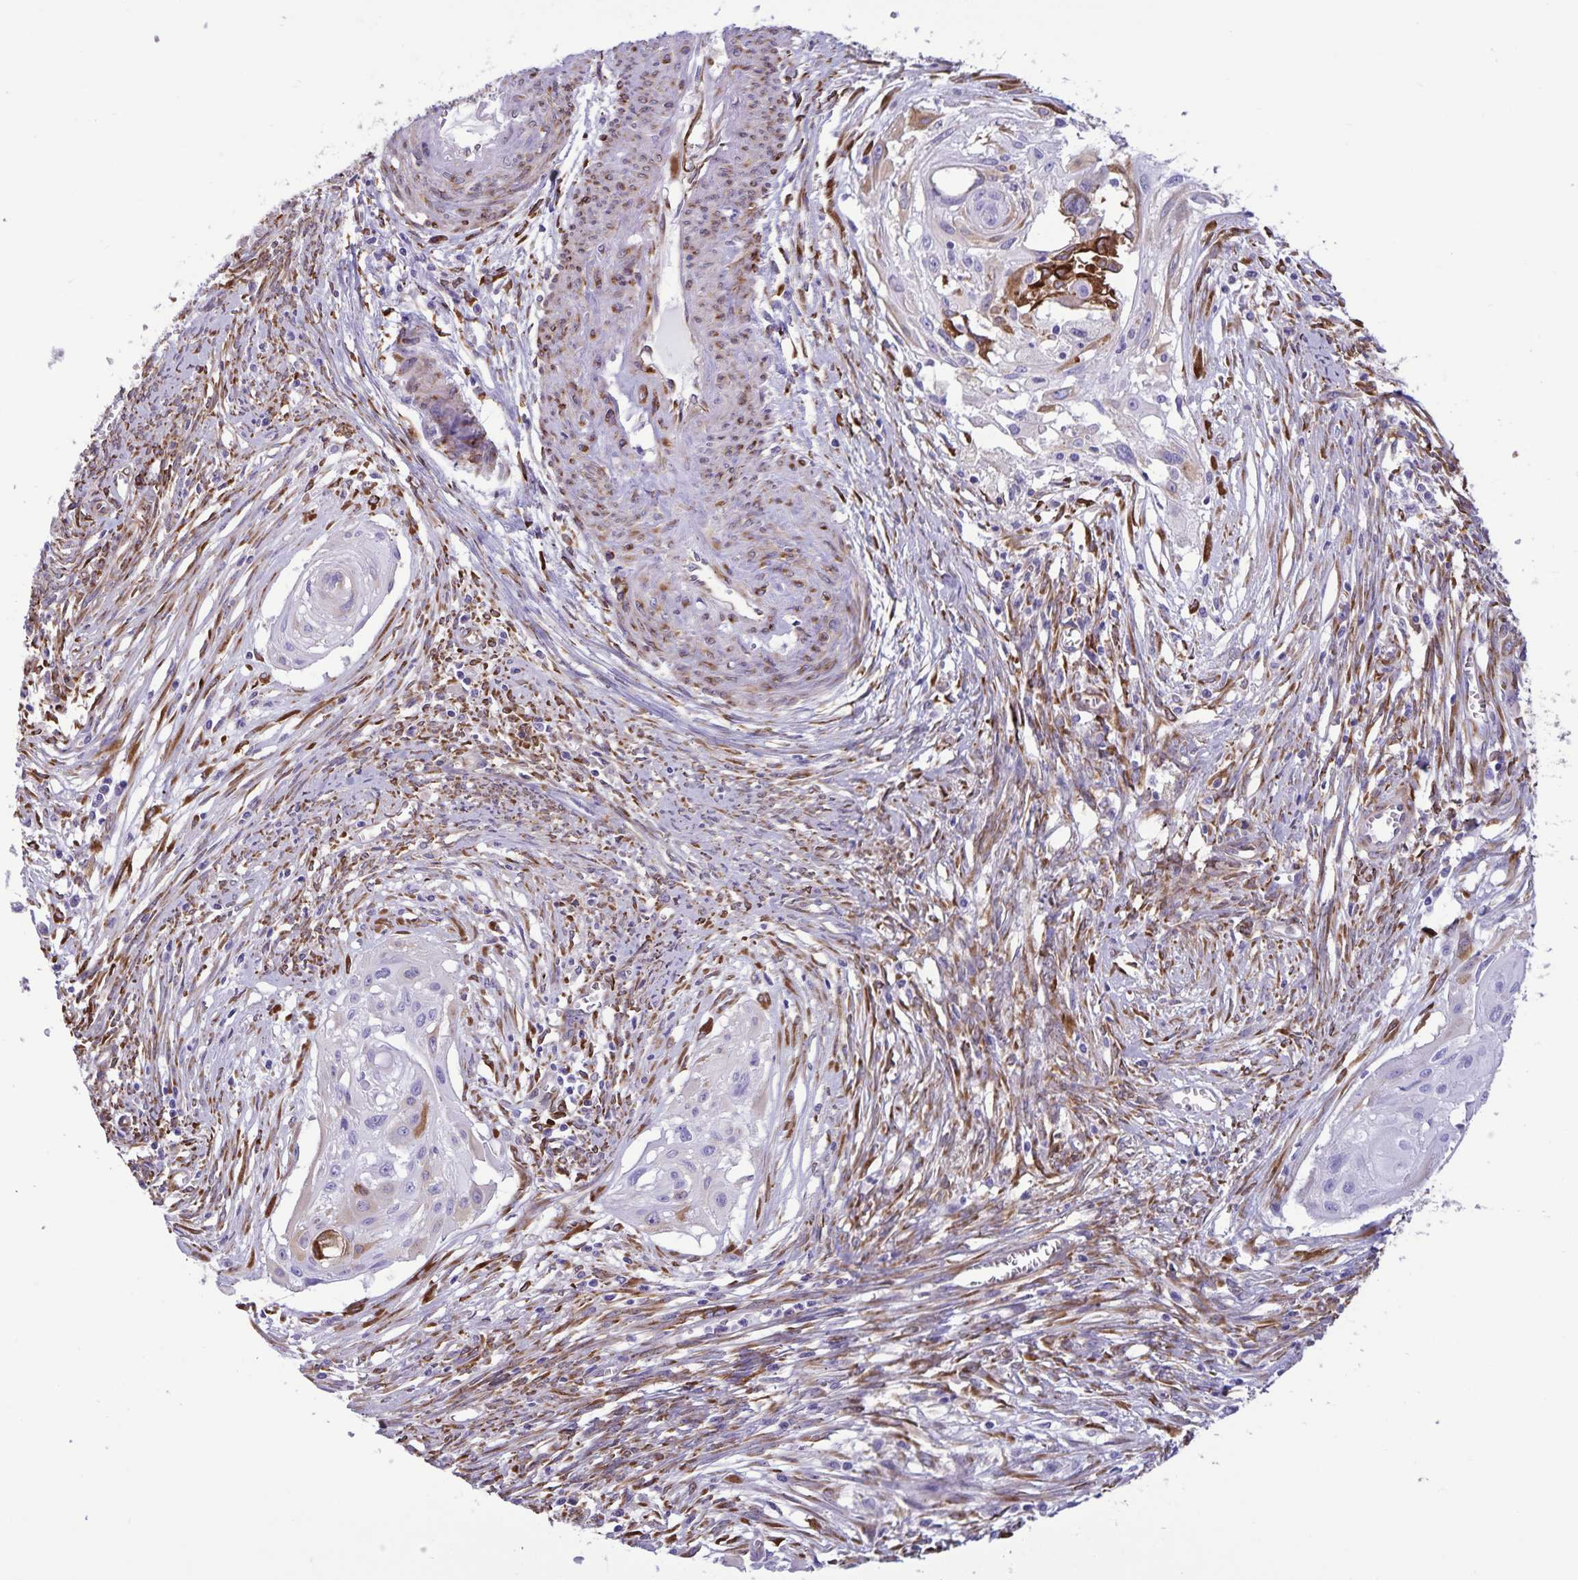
{"staining": {"intensity": "moderate", "quantity": "<25%", "location": "cytoplasmic/membranous"}, "tissue": "cervical cancer", "cell_type": "Tumor cells", "image_type": "cancer", "snomed": [{"axis": "morphology", "description": "Squamous cell carcinoma, NOS"}, {"axis": "topography", "description": "Cervix"}], "caption": "Protein analysis of cervical cancer tissue shows moderate cytoplasmic/membranous expression in about <25% of tumor cells.", "gene": "RCN1", "patient": {"sex": "female", "age": 49}}